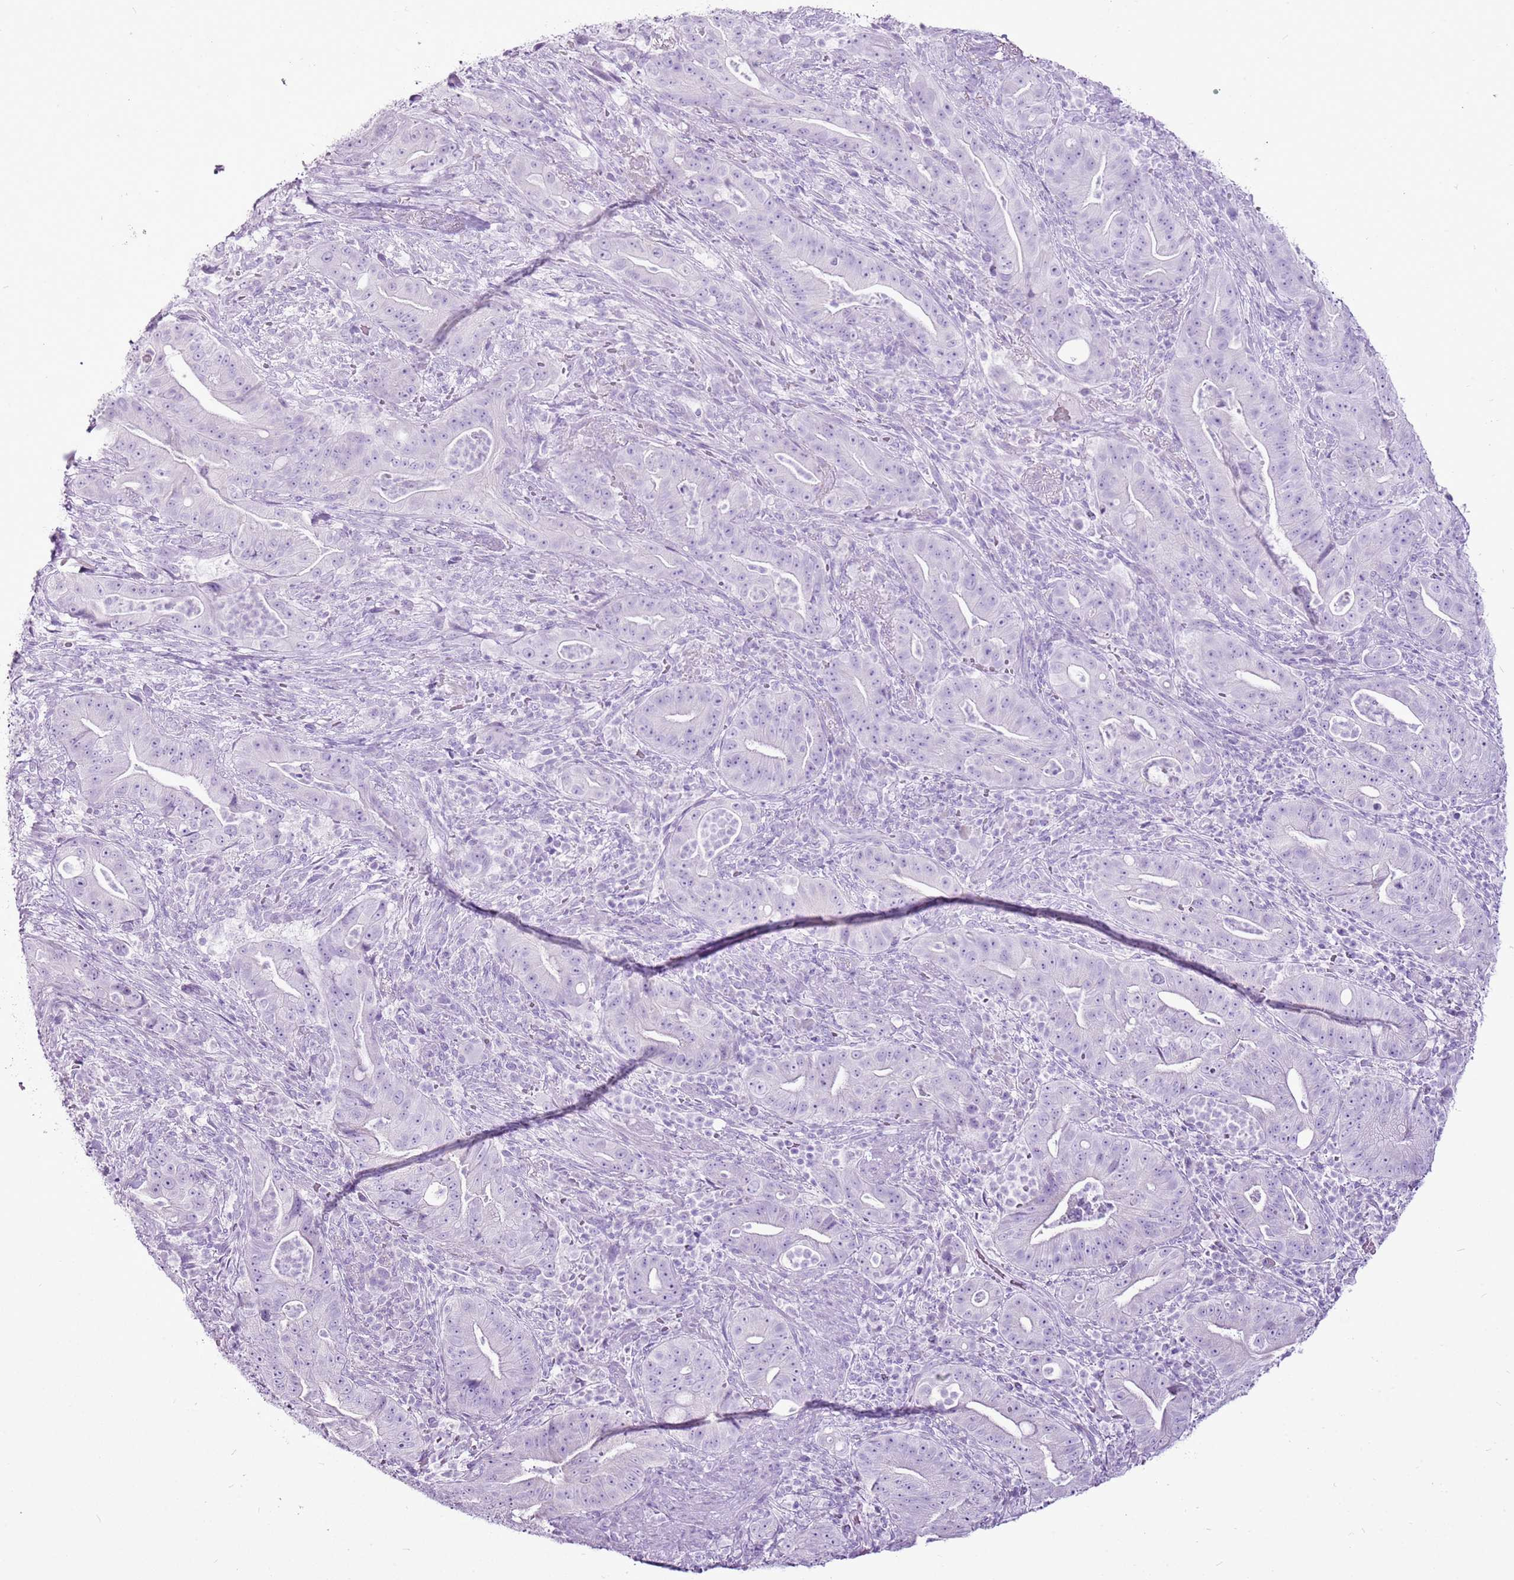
{"staining": {"intensity": "negative", "quantity": "none", "location": "none"}, "tissue": "pancreatic cancer", "cell_type": "Tumor cells", "image_type": "cancer", "snomed": [{"axis": "morphology", "description": "Adenocarcinoma, NOS"}, {"axis": "topography", "description": "Pancreas"}], "caption": "Histopathology image shows no protein positivity in tumor cells of pancreatic cancer (adenocarcinoma) tissue.", "gene": "CNFN", "patient": {"sex": "male", "age": 71}}